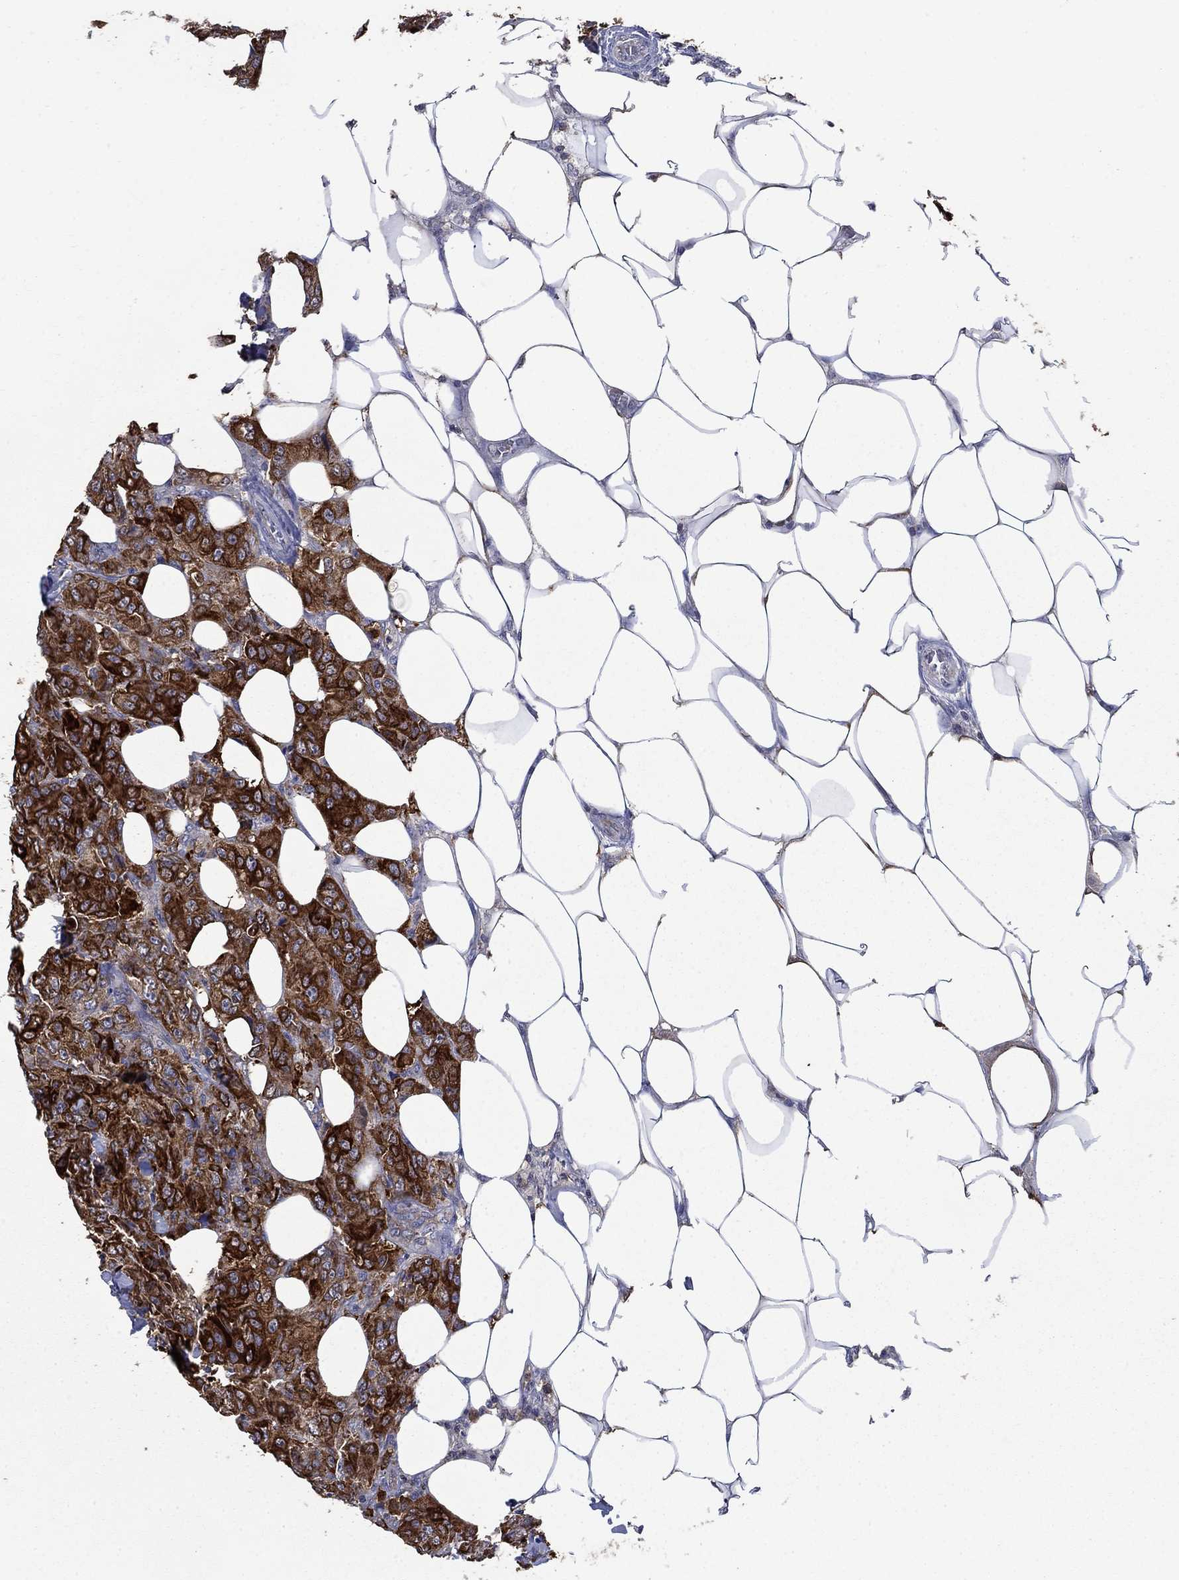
{"staining": {"intensity": "strong", "quantity": ">75%", "location": "cytoplasmic/membranous"}, "tissue": "breast cancer", "cell_type": "Tumor cells", "image_type": "cancer", "snomed": [{"axis": "morphology", "description": "Duct carcinoma"}, {"axis": "topography", "description": "Breast"}], "caption": "Tumor cells demonstrate high levels of strong cytoplasmic/membranous staining in about >75% of cells in human infiltrating ductal carcinoma (breast).", "gene": "DVL1", "patient": {"sex": "female", "age": 43}}